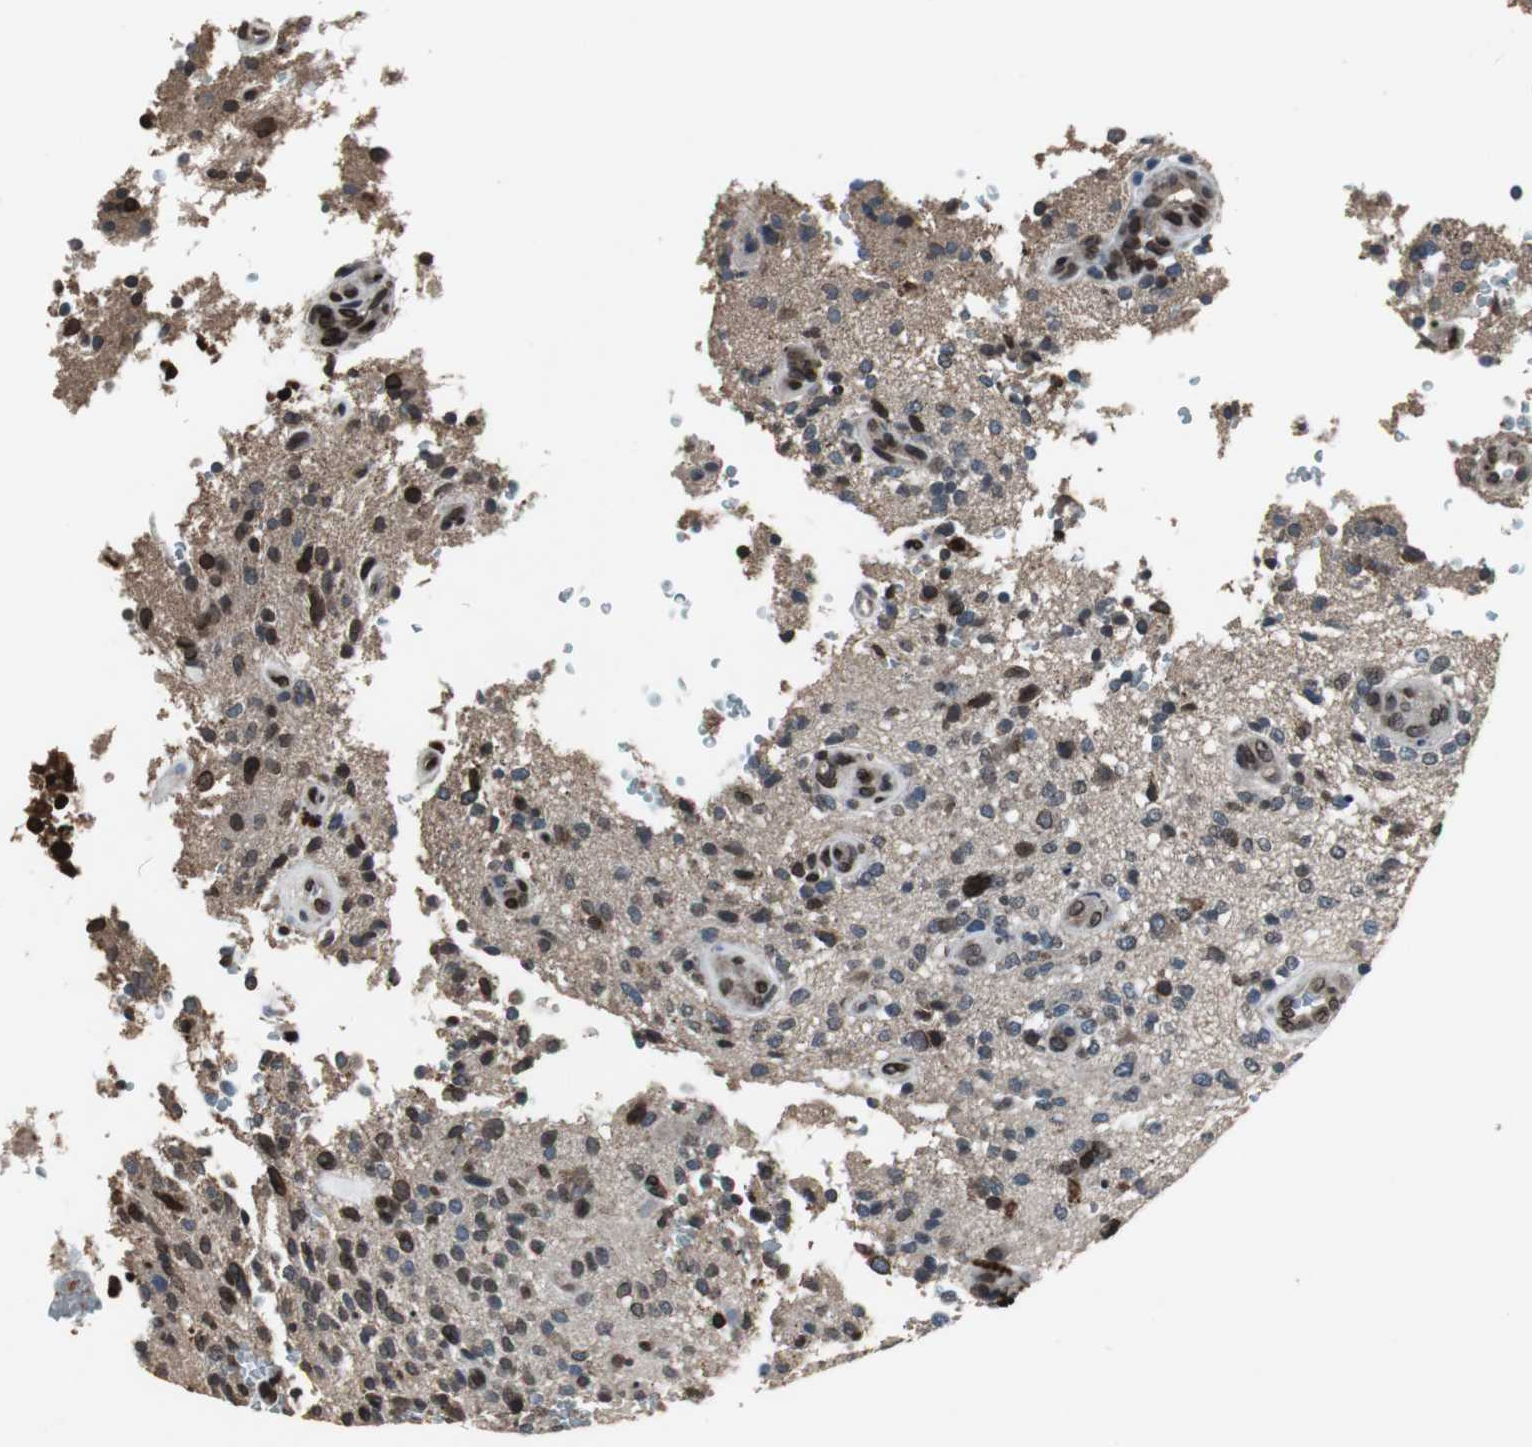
{"staining": {"intensity": "strong", "quantity": "25%-75%", "location": "cytoplasmic/membranous,nuclear"}, "tissue": "glioma", "cell_type": "Tumor cells", "image_type": "cancer", "snomed": [{"axis": "morphology", "description": "Normal tissue, NOS"}, {"axis": "morphology", "description": "Glioma, malignant, High grade"}, {"axis": "topography", "description": "Cerebral cortex"}], "caption": "IHC (DAB) staining of glioma demonstrates strong cytoplasmic/membranous and nuclear protein expression in approximately 25%-75% of tumor cells. The protein is stained brown, and the nuclei are stained in blue (DAB IHC with brightfield microscopy, high magnification).", "gene": "LMNA", "patient": {"sex": "male", "age": 75}}